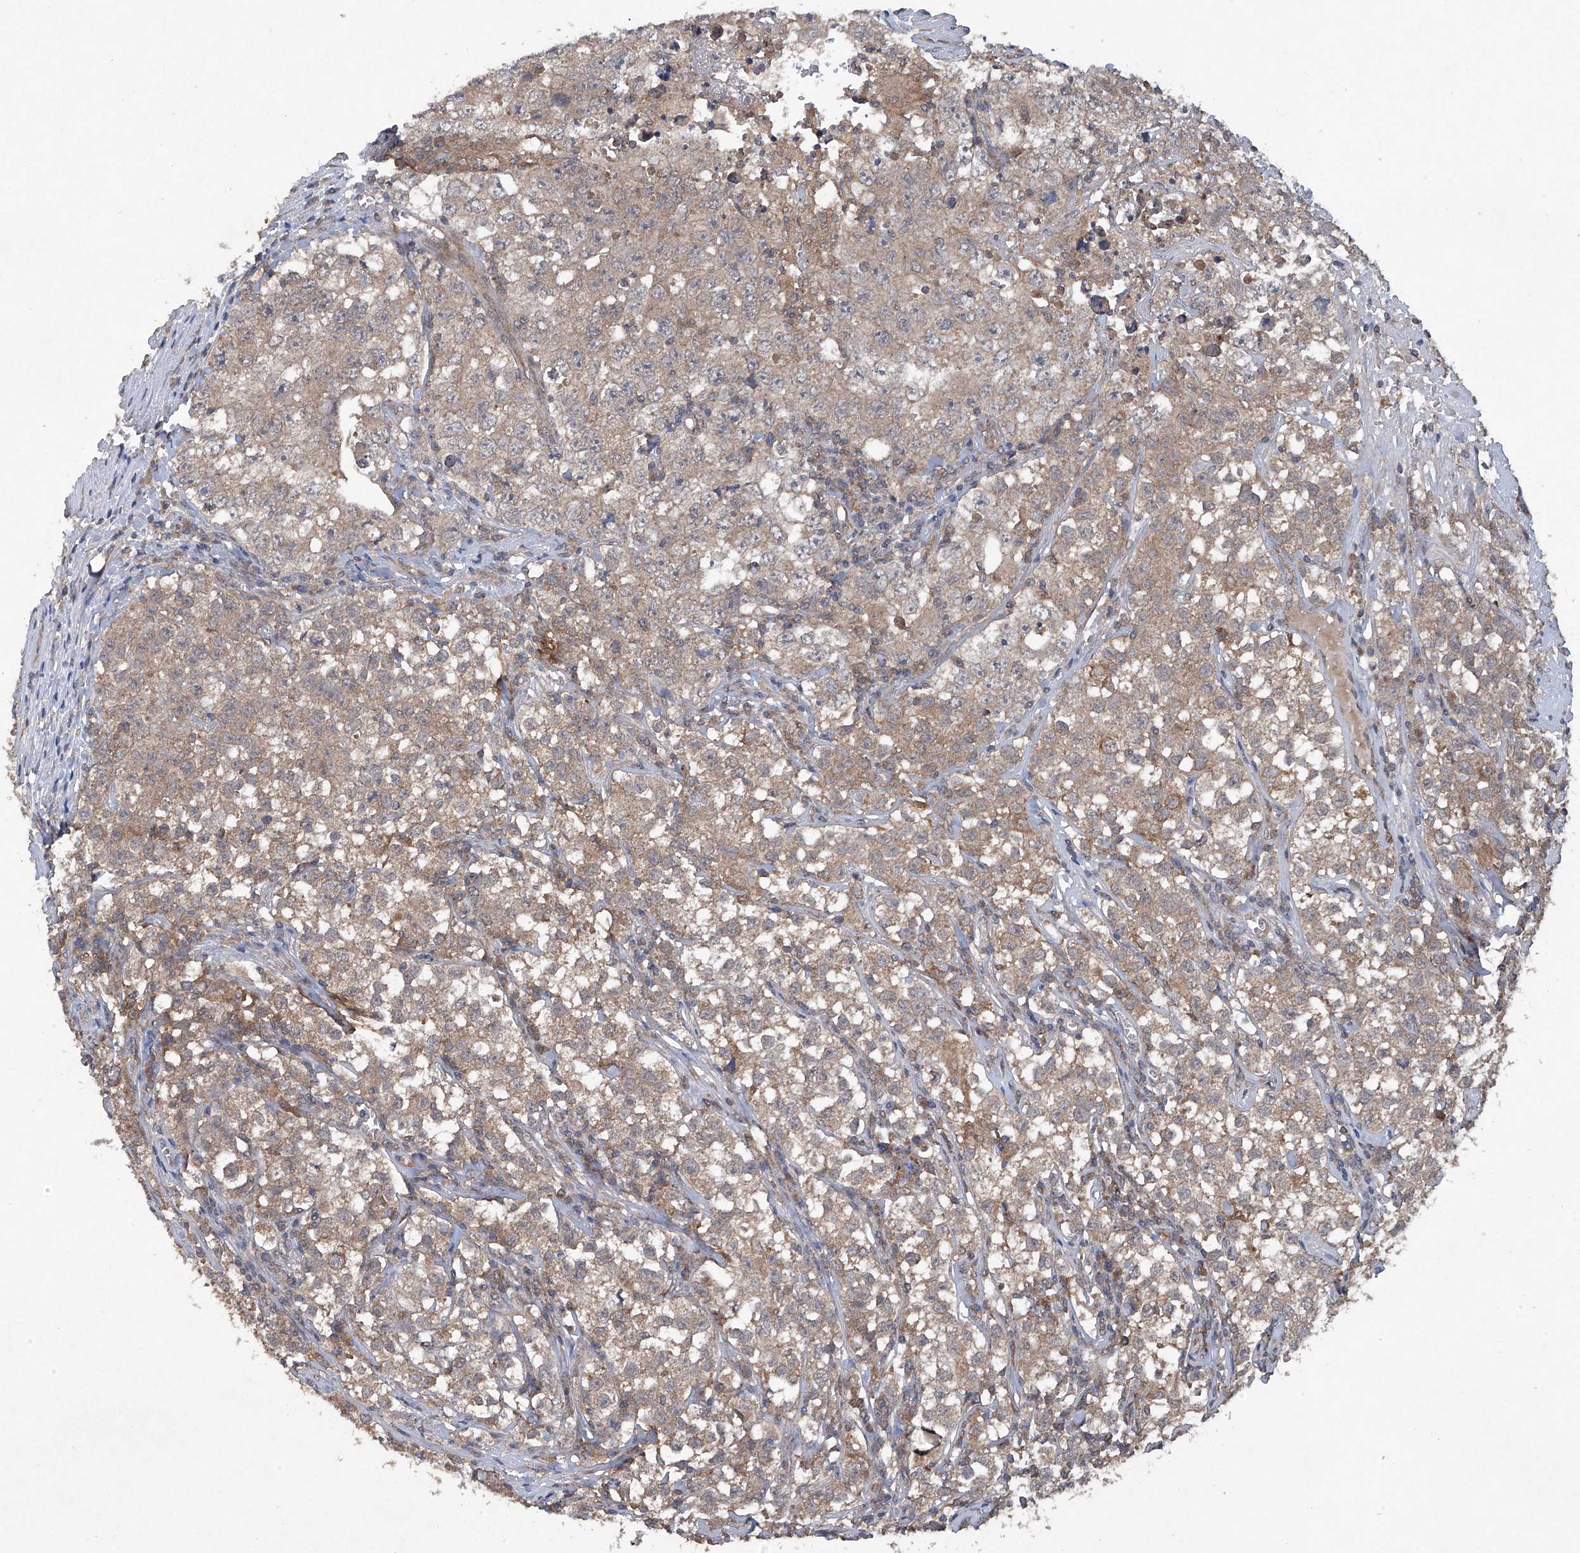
{"staining": {"intensity": "weak", "quantity": ">75%", "location": "cytoplasmic/membranous"}, "tissue": "testis cancer", "cell_type": "Tumor cells", "image_type": "cancer", "snomed": [{"axis": "morphology", "description": "Seminoma, NOS"}, {"axis": "morphology", "description": "Carcinoma, Embryonal, NOS"}, {"axis": "topography", "description": "Testis"}], "caption": "Protein expression analysis of testis cancer (embryonal carcinoma) demonstrates weak cytoplasmic/membranous expression in approximately >75% of tumor cells.", "gene": "SUMF2", "patient": {"sex": "male", "age": 43}}